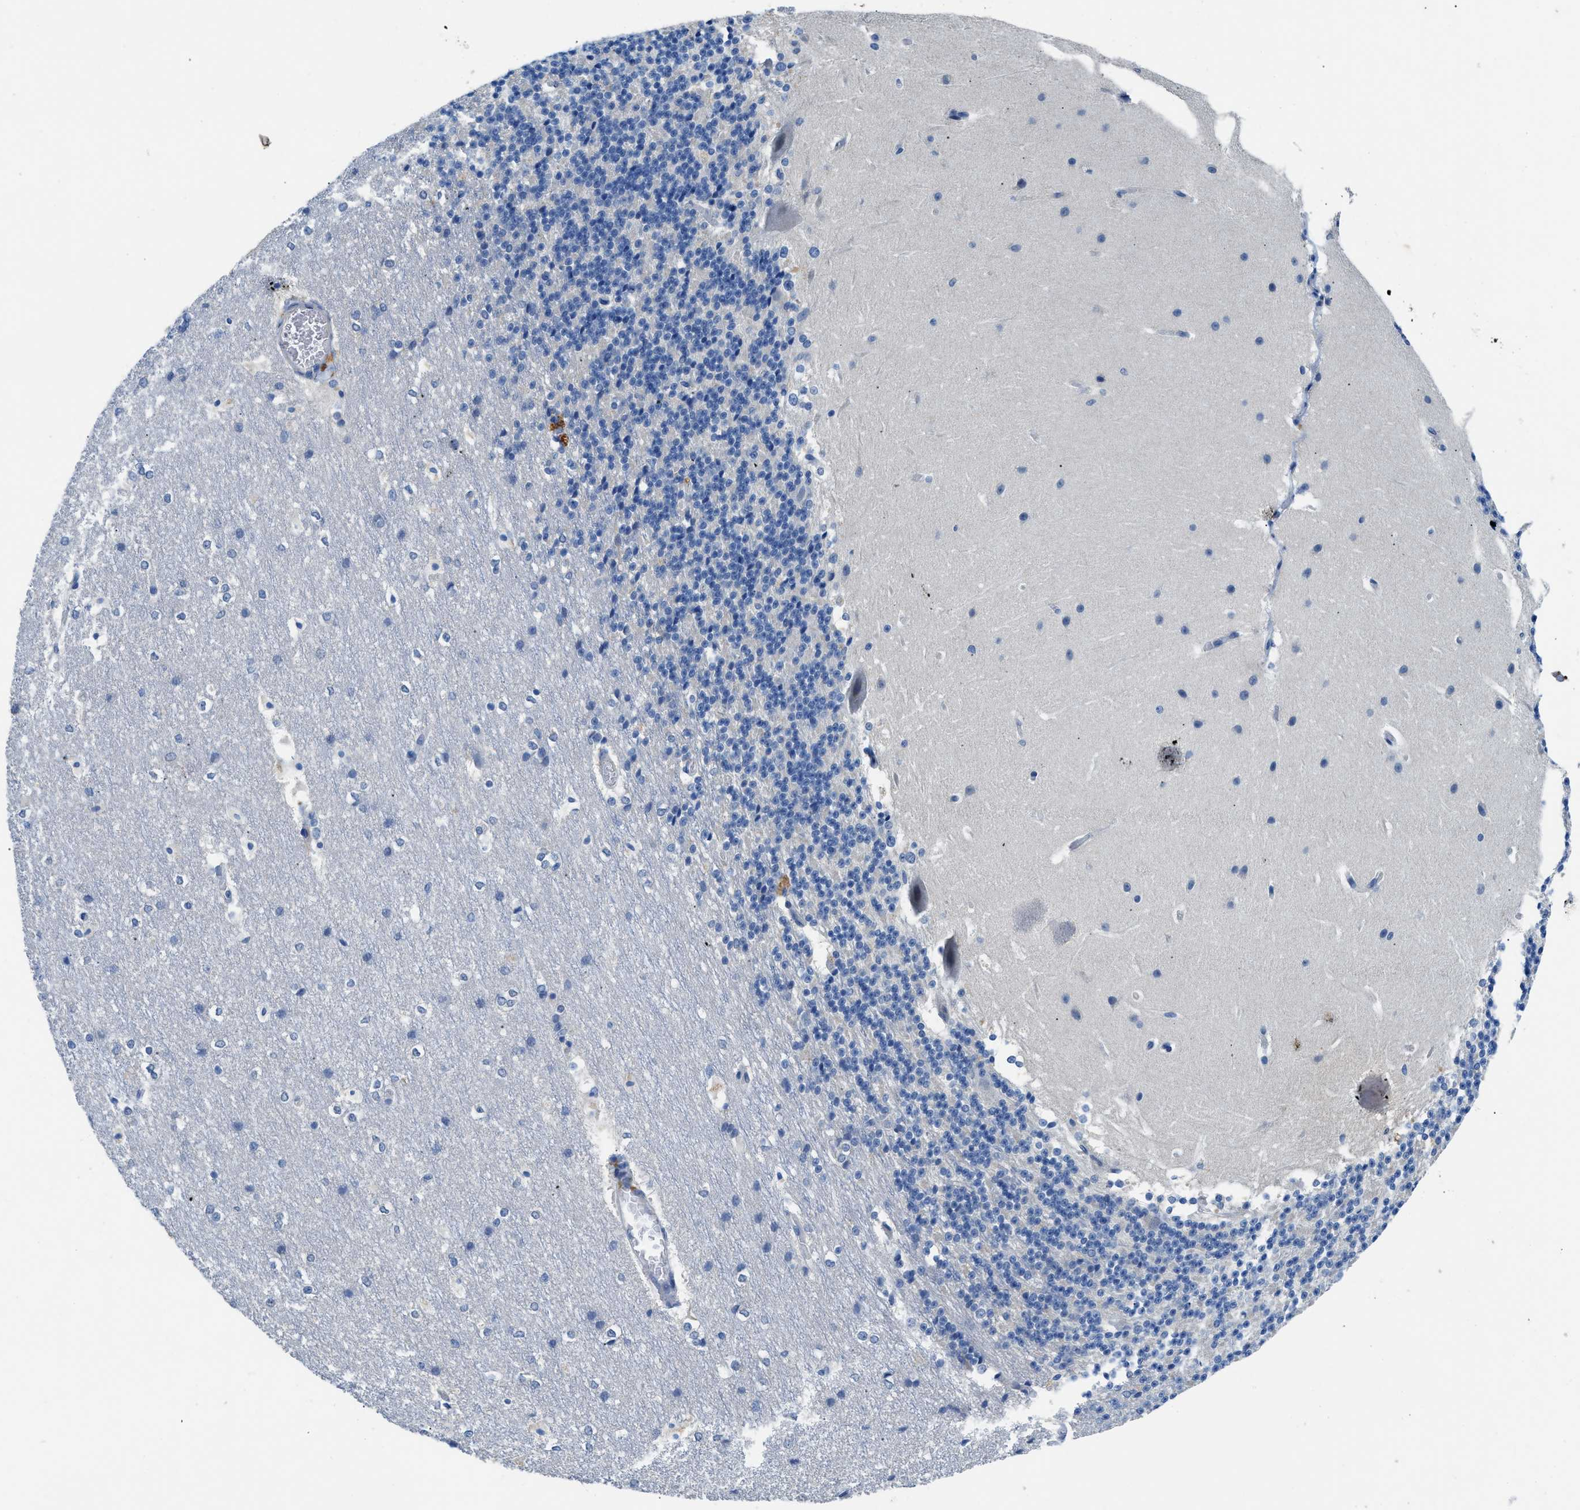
{"staining": {"intensity": "negative", "quantity": "none", "location": "none"}, "tissue": "cerebellum", "cell_type": "Cells in granular layer", "image_type": "normal", "snomed": [{"axis": "morphology", "description": "Normal tissue, NOS"}, {"axis": "topography", "description": "Cerebellum"}], "caption": "IHC of benign human cerebellum demonstrates no expression in cells in granular layer. The staining was performed using DAB (3,3'-diaminobenzidine) to visualize the protein expression in brown, while the nuclei were stained in blue with hematoxylin (Magnification: 20x).", "gene": "SLC10A6", "patient": {"sex": "female", "age": 19}}